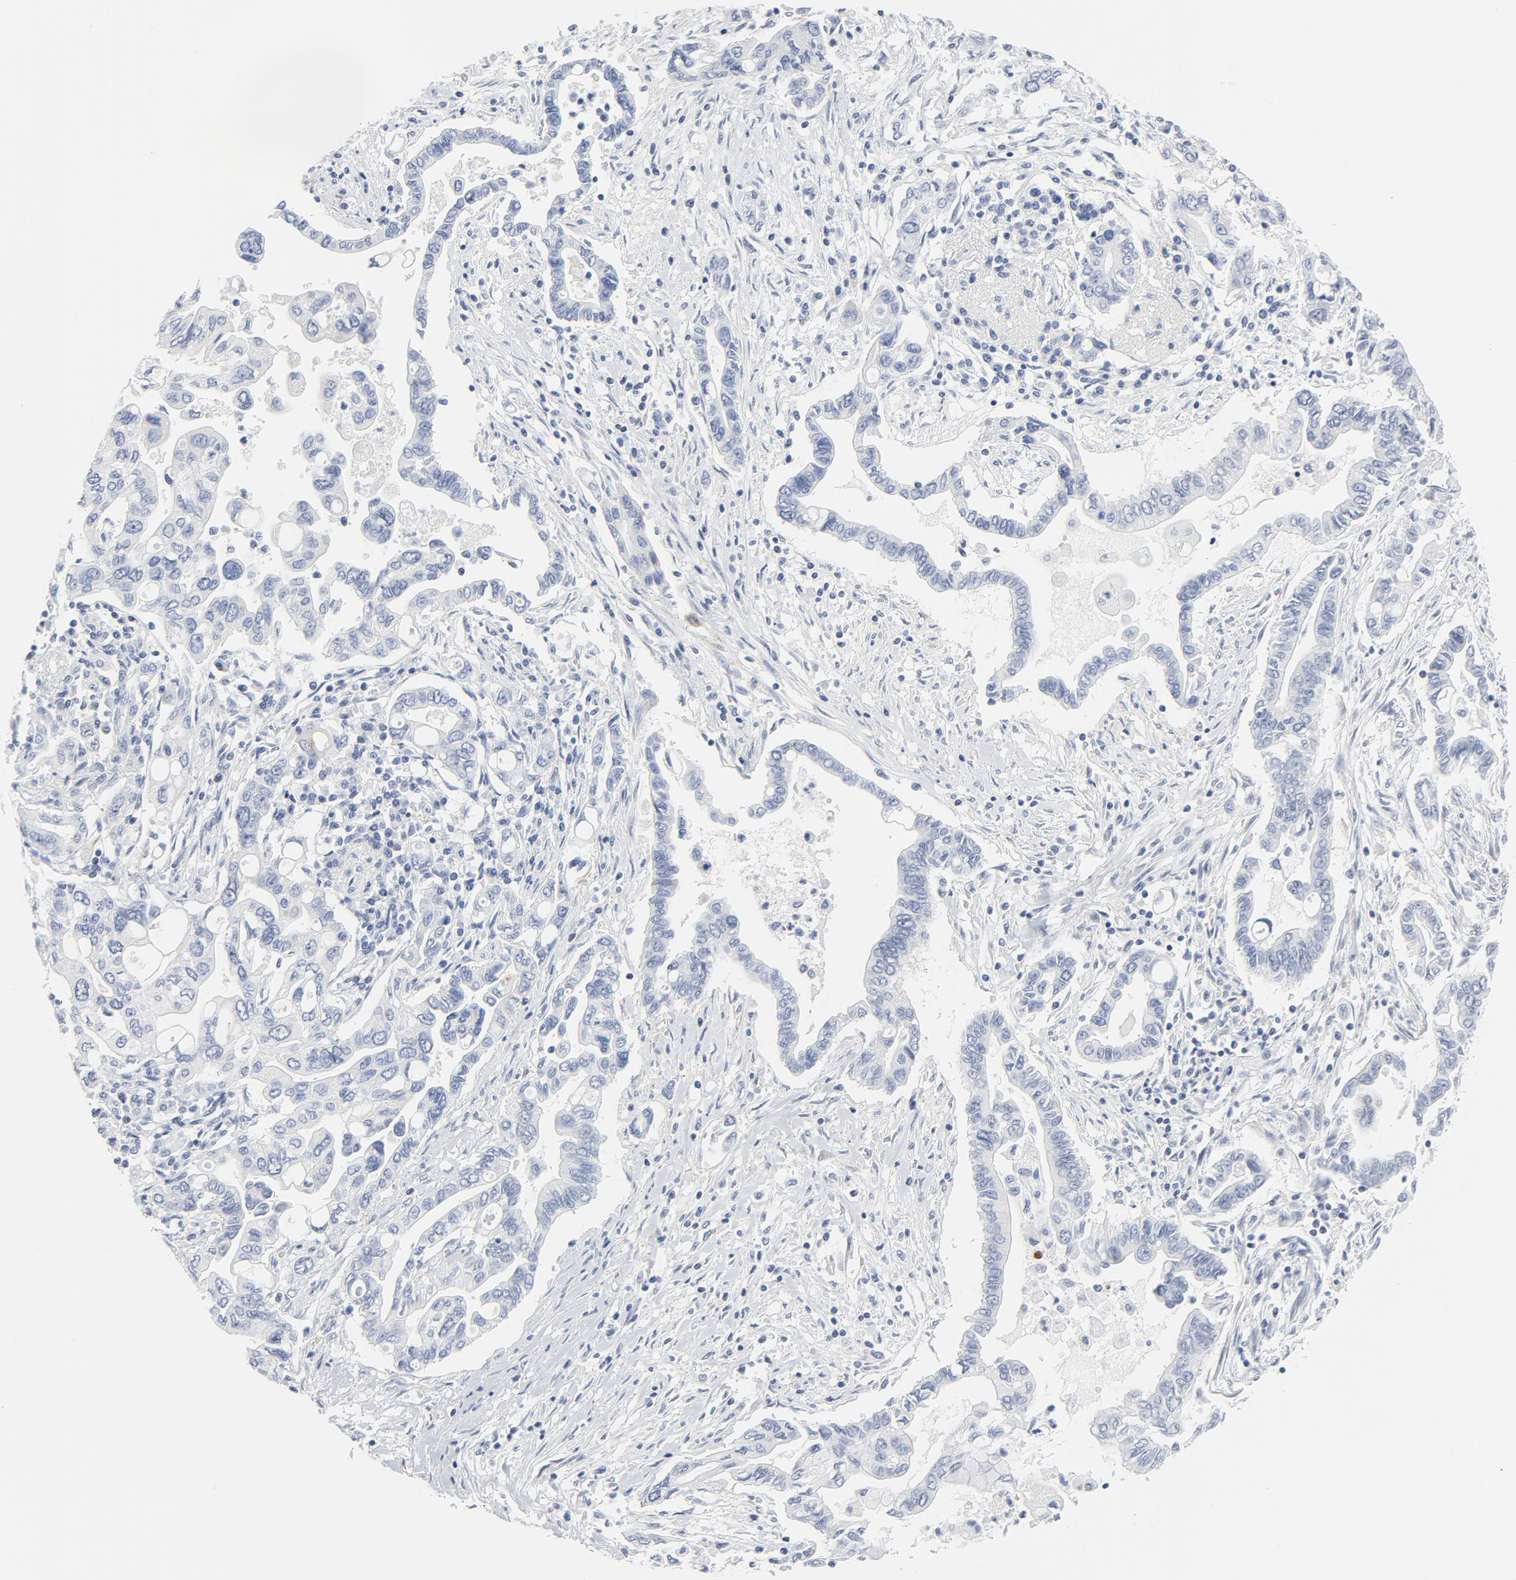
{"staining": {"intensity": "negative", "quantity": "none", "location": "none"}, "tissue": "pancreatic cancer", "cell_type": "Tumor cells", "image_type": "cancer", "snomed": [{"axis": "morphology", "description": "Adenocarcinoma, NOS"}, {"axis": "topography", "description": "Pancreas"}], "caption": "This is an IHC photomicrograph of human pancreatic cancer (adenocarcinoma). There is no positivity in tumor cells.", "gene": "TUBB1", "patient": {"sex": "female", "age": 57}}